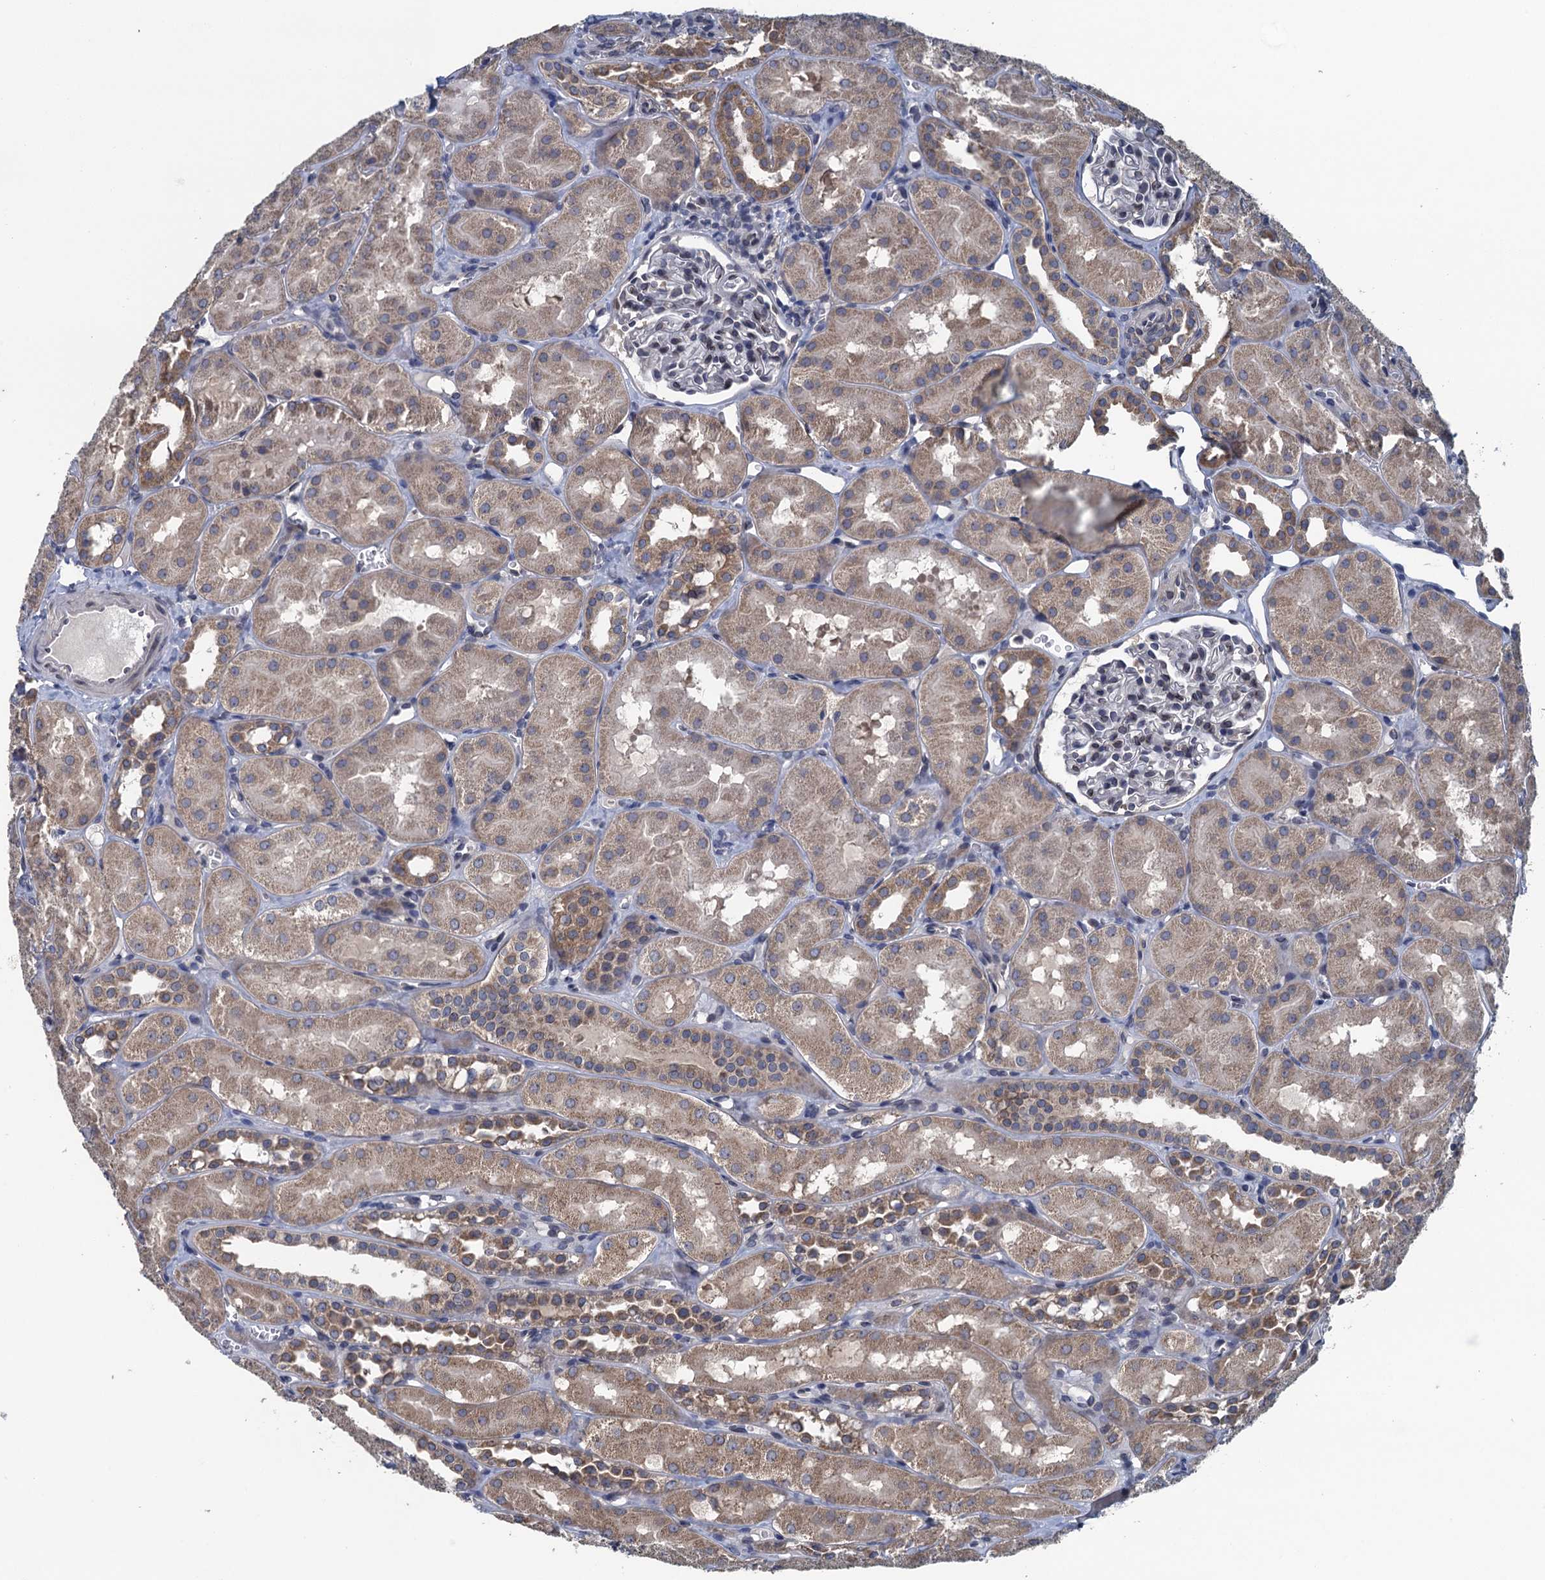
{"staining": {"intensity": "negative", "quantity": "none", "location": "none"}, "tissue": "kidney", "cell_type": "Cells in glomeruli", "image_type": "normal", "snomed": [{"axis": "morphology", "description": "Normal tissue, NOS"}, {"axis": "topography", "description": "Kidney"}, {"axis": "topography", "description": "Urinary bladder"}], "caption": "An immunohistochemistry histopathology image of benign kidney is shown. There is no staining in cells in glomeruli of kidney. (Brightfield microscopy of DAB immunohistochemistry (IHC) at high magnification).", "gene": "CTU2", "patient": {"sex": "male", "age": 16}}